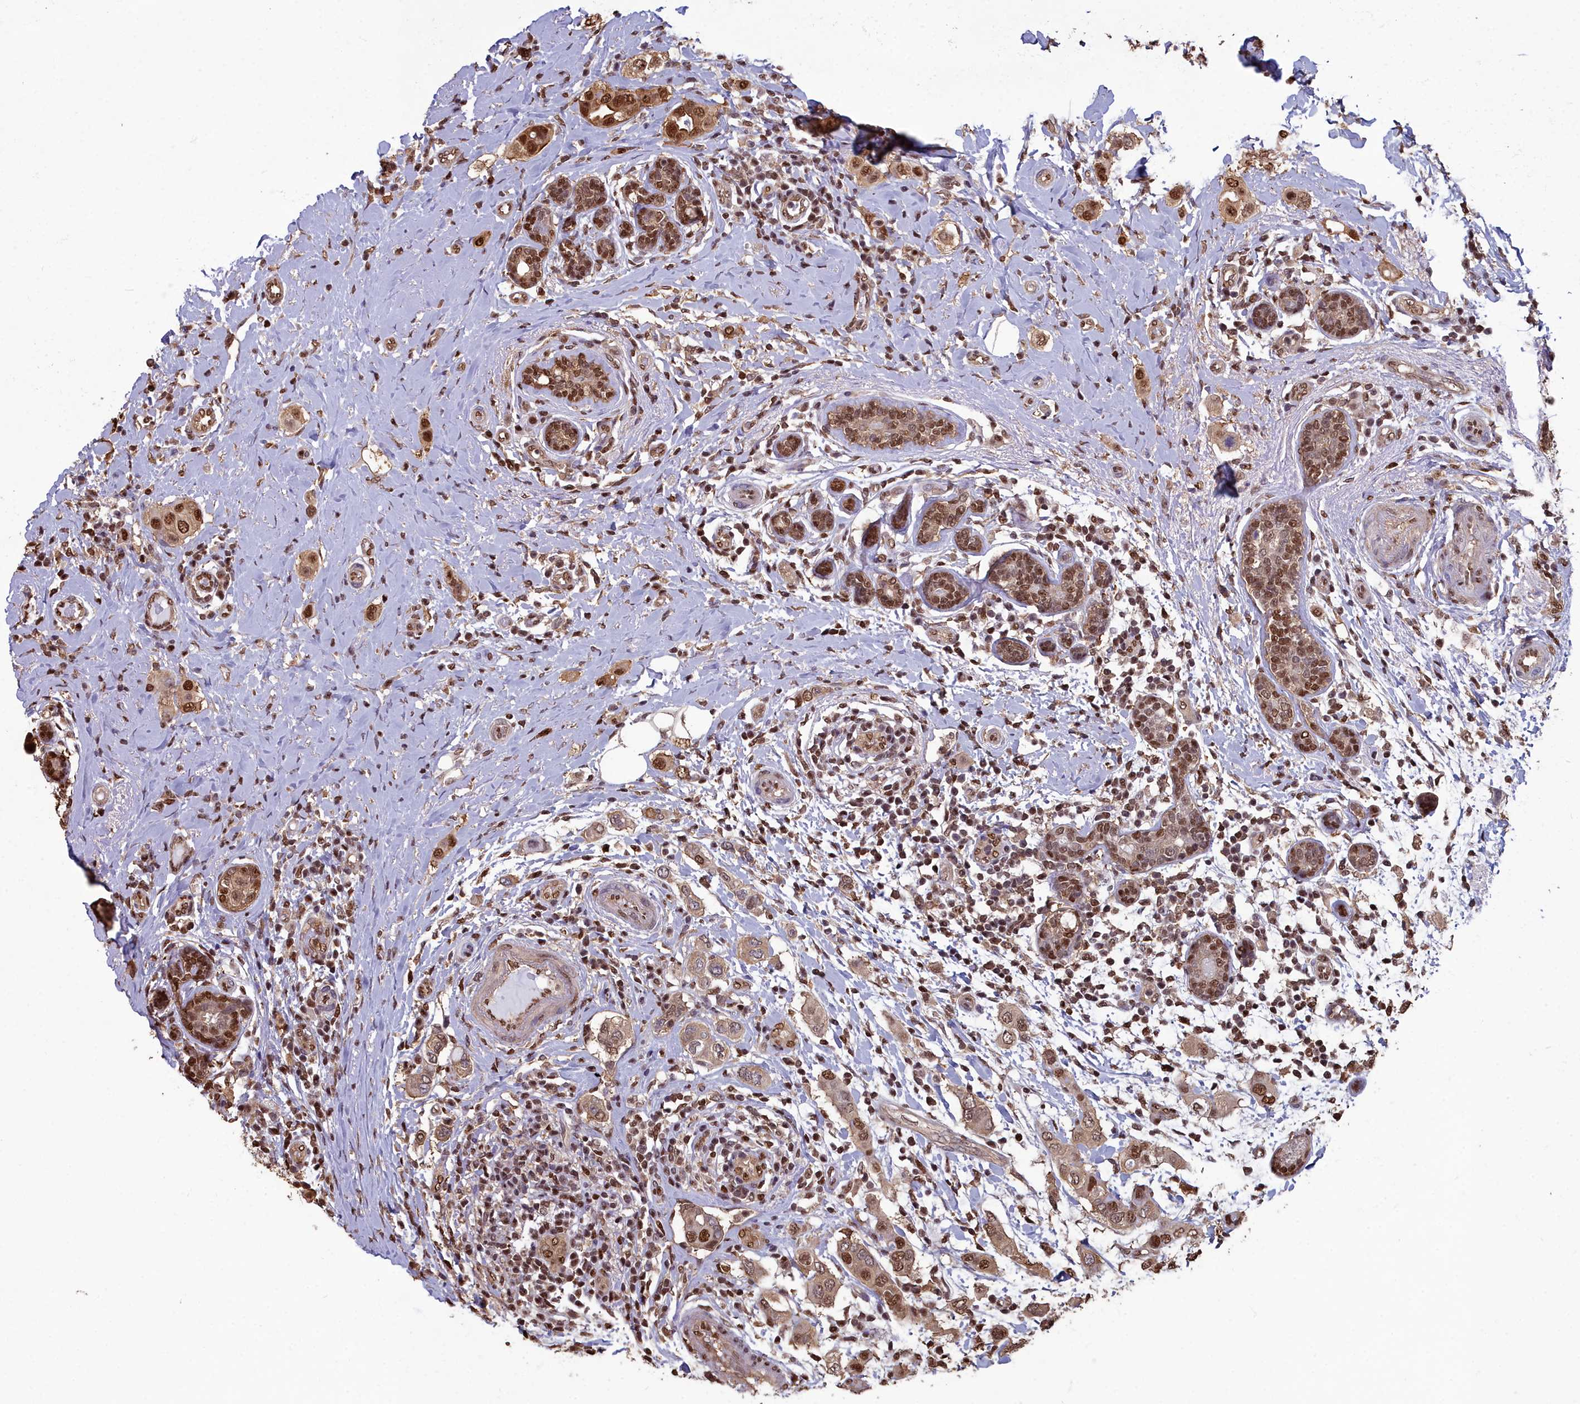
{"staining": {"intensity": "moderate", "quantity": ">75%", "location": "cytoplasmic/membranous,nuclear"}, "tissue": "breast cancer", "cell_type": "Tumor cells", "image_type": "cancer", "snomed": [{"axis": "morphology", "description": "Lobular carcinoma"}, {"axis": "topography", "description": "Breast"}], "caption": "A high-resolution image shows immunohistochemistry (IHC) staining of lobular carcinoma (breast), which demonstrates moderate cytoplasmic/membranous and nuclear staining in about >75% of tumor cells. (Brightfield microscopy of DAB IHC at high magnification).", "gene": "GAPDH", "patient": {"sex": "female", "age": 51}}